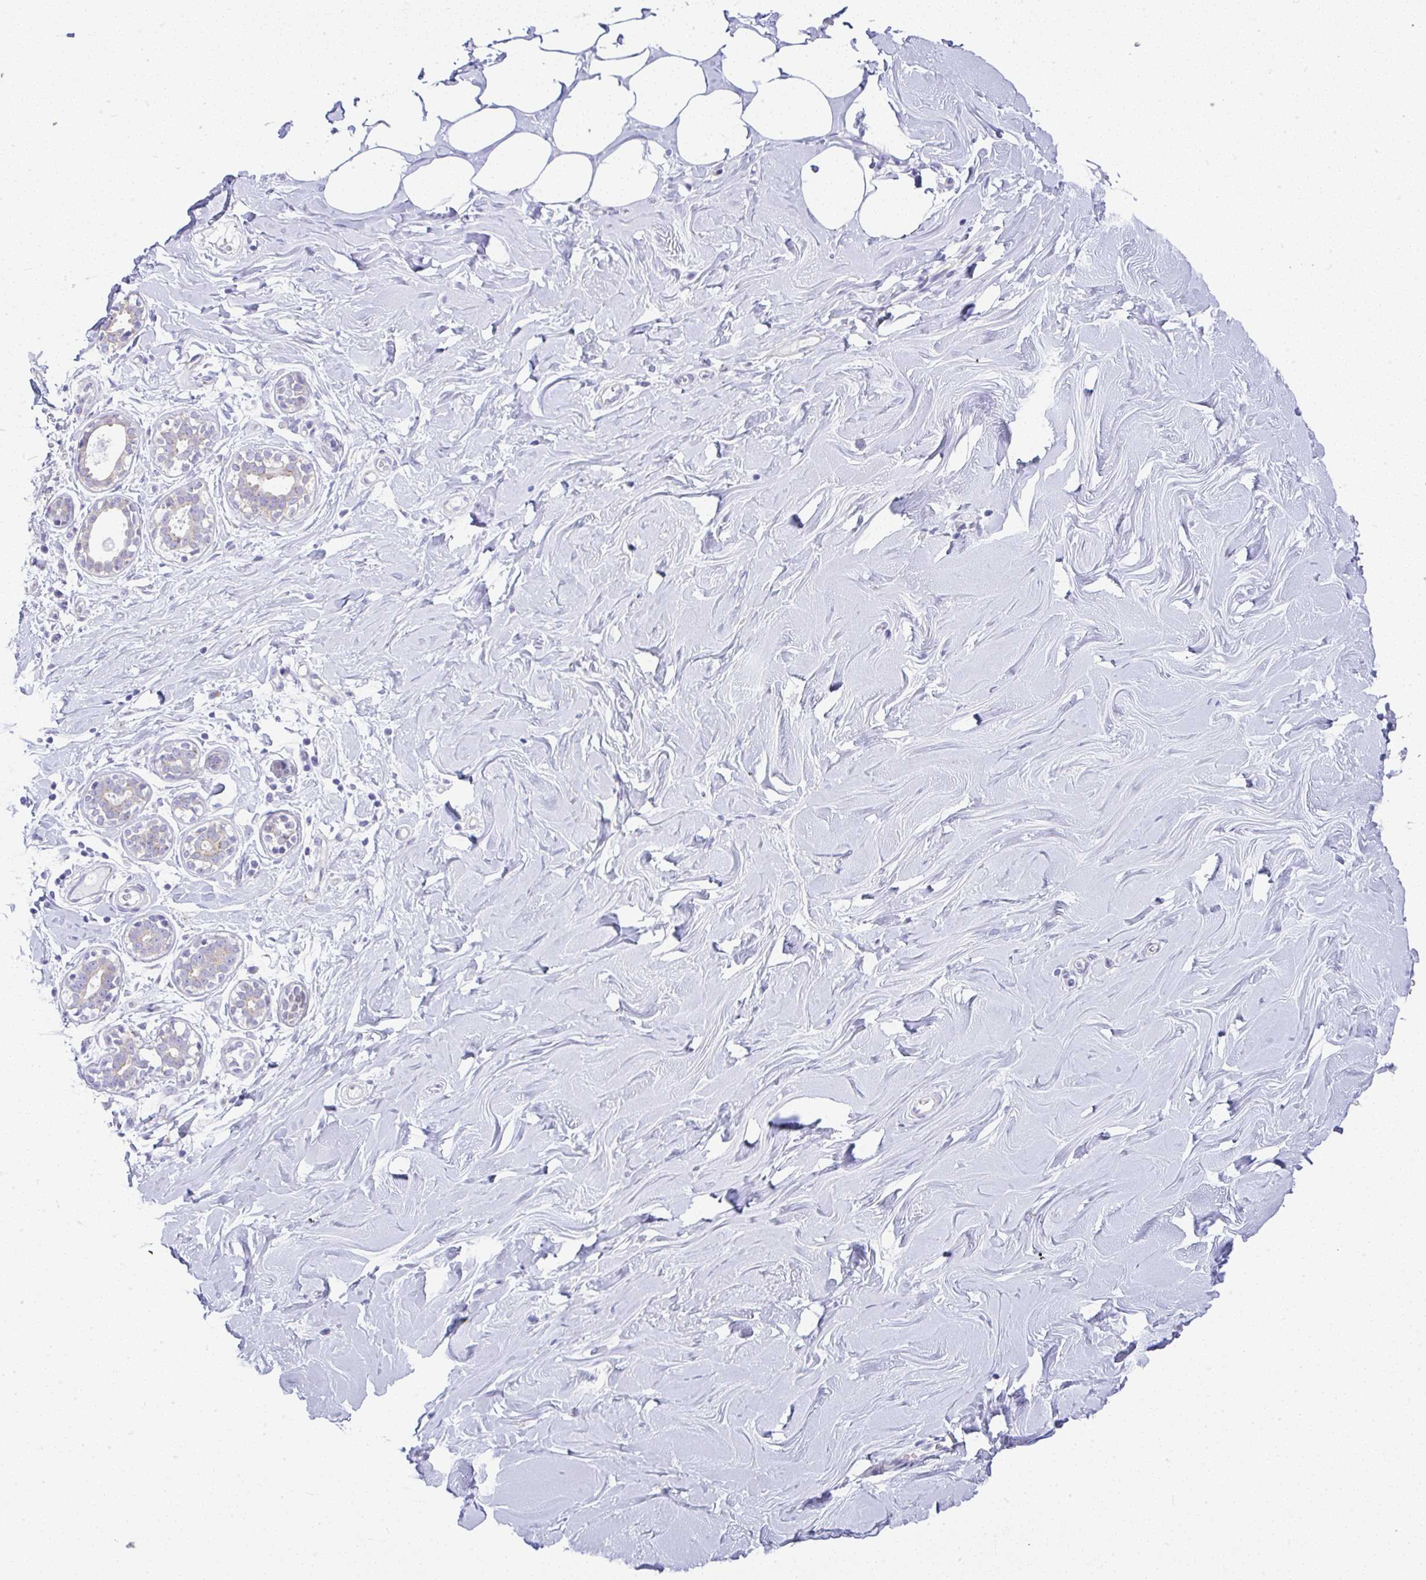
{"staining": {"intensity": "negative", "quantity": "none", "location": "none"}, "tissue": "breast", "cell_type": "Adipocytes", "image_type": "normal", "snomed": [{"axis": "morphology", "description": "Normal tissue, NOS"}, {"axis": "topography", "description": "Breast"}], "caption": "This histopathology image is of normal breast stained with immunohistochemistry (IHC) to label a protein in brown with the nuclei are counter-stained blue. There is no expression in adipocytes. The staining was performed using DAB to visualize the protein expression in brown, while the nuclei were stained in blue with hematoxylin (Magnification: 20x).", "gene": "FAM177A1", "patient": {"sex": "female", "age": 27}}